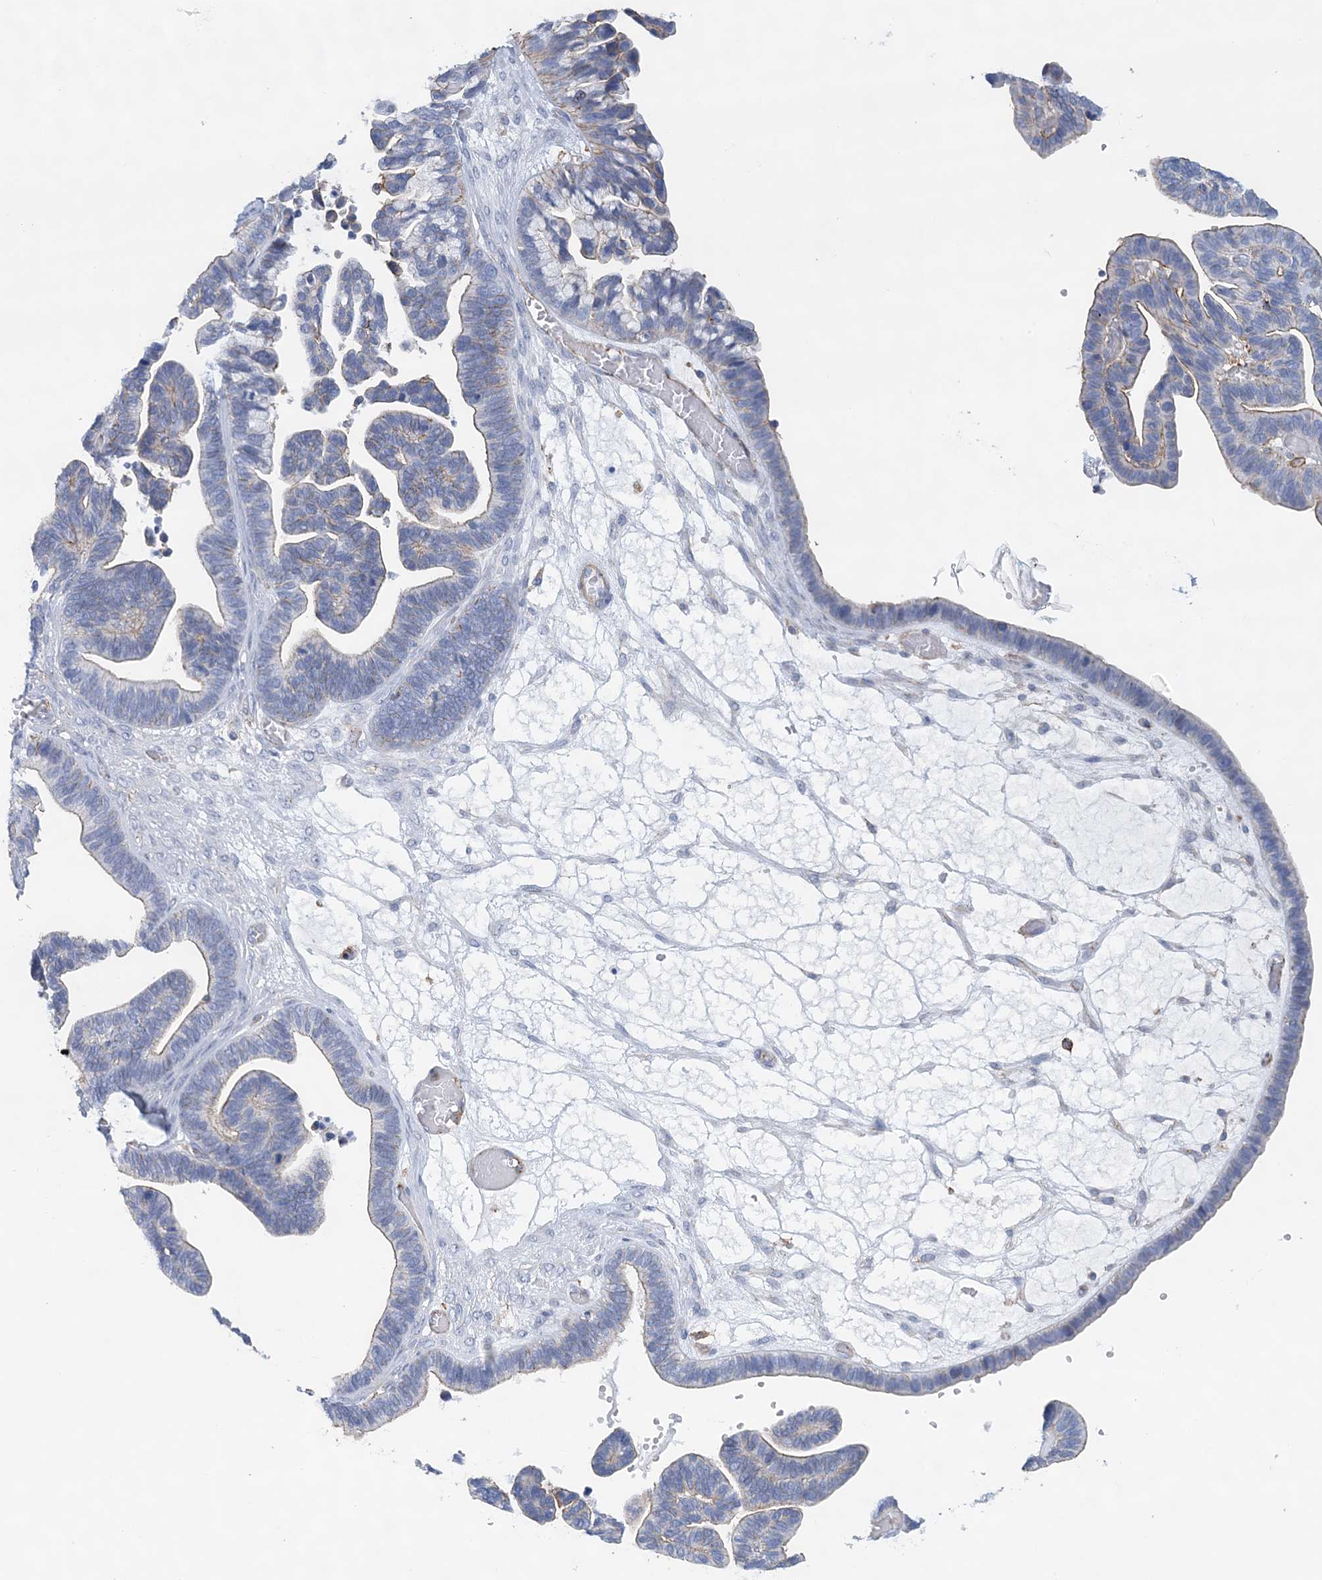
{"staining": {"intensity": "moderate", "quantity": "<25%", "location": "cytoplasmic/membranous"}, "tissue": "ovarian cancer", "cell_type": "Tumor cells", "image_type": "cancer", "snomed": [{"axis": "morphology", "description": "Cystadenocarcinoma, serous, NOS"}, {"axis": "topography", "description": "Ovary"}], "caption": "The photomicrograph exhibits staining of ovarian cancer (serous cystadenocarcinoma), revealing moderate cytoplasmic/membranous protein expression (brown color) within tumor cells.", "gene": "C11orf21", "patient": {"sex": "female", "age": 56}}